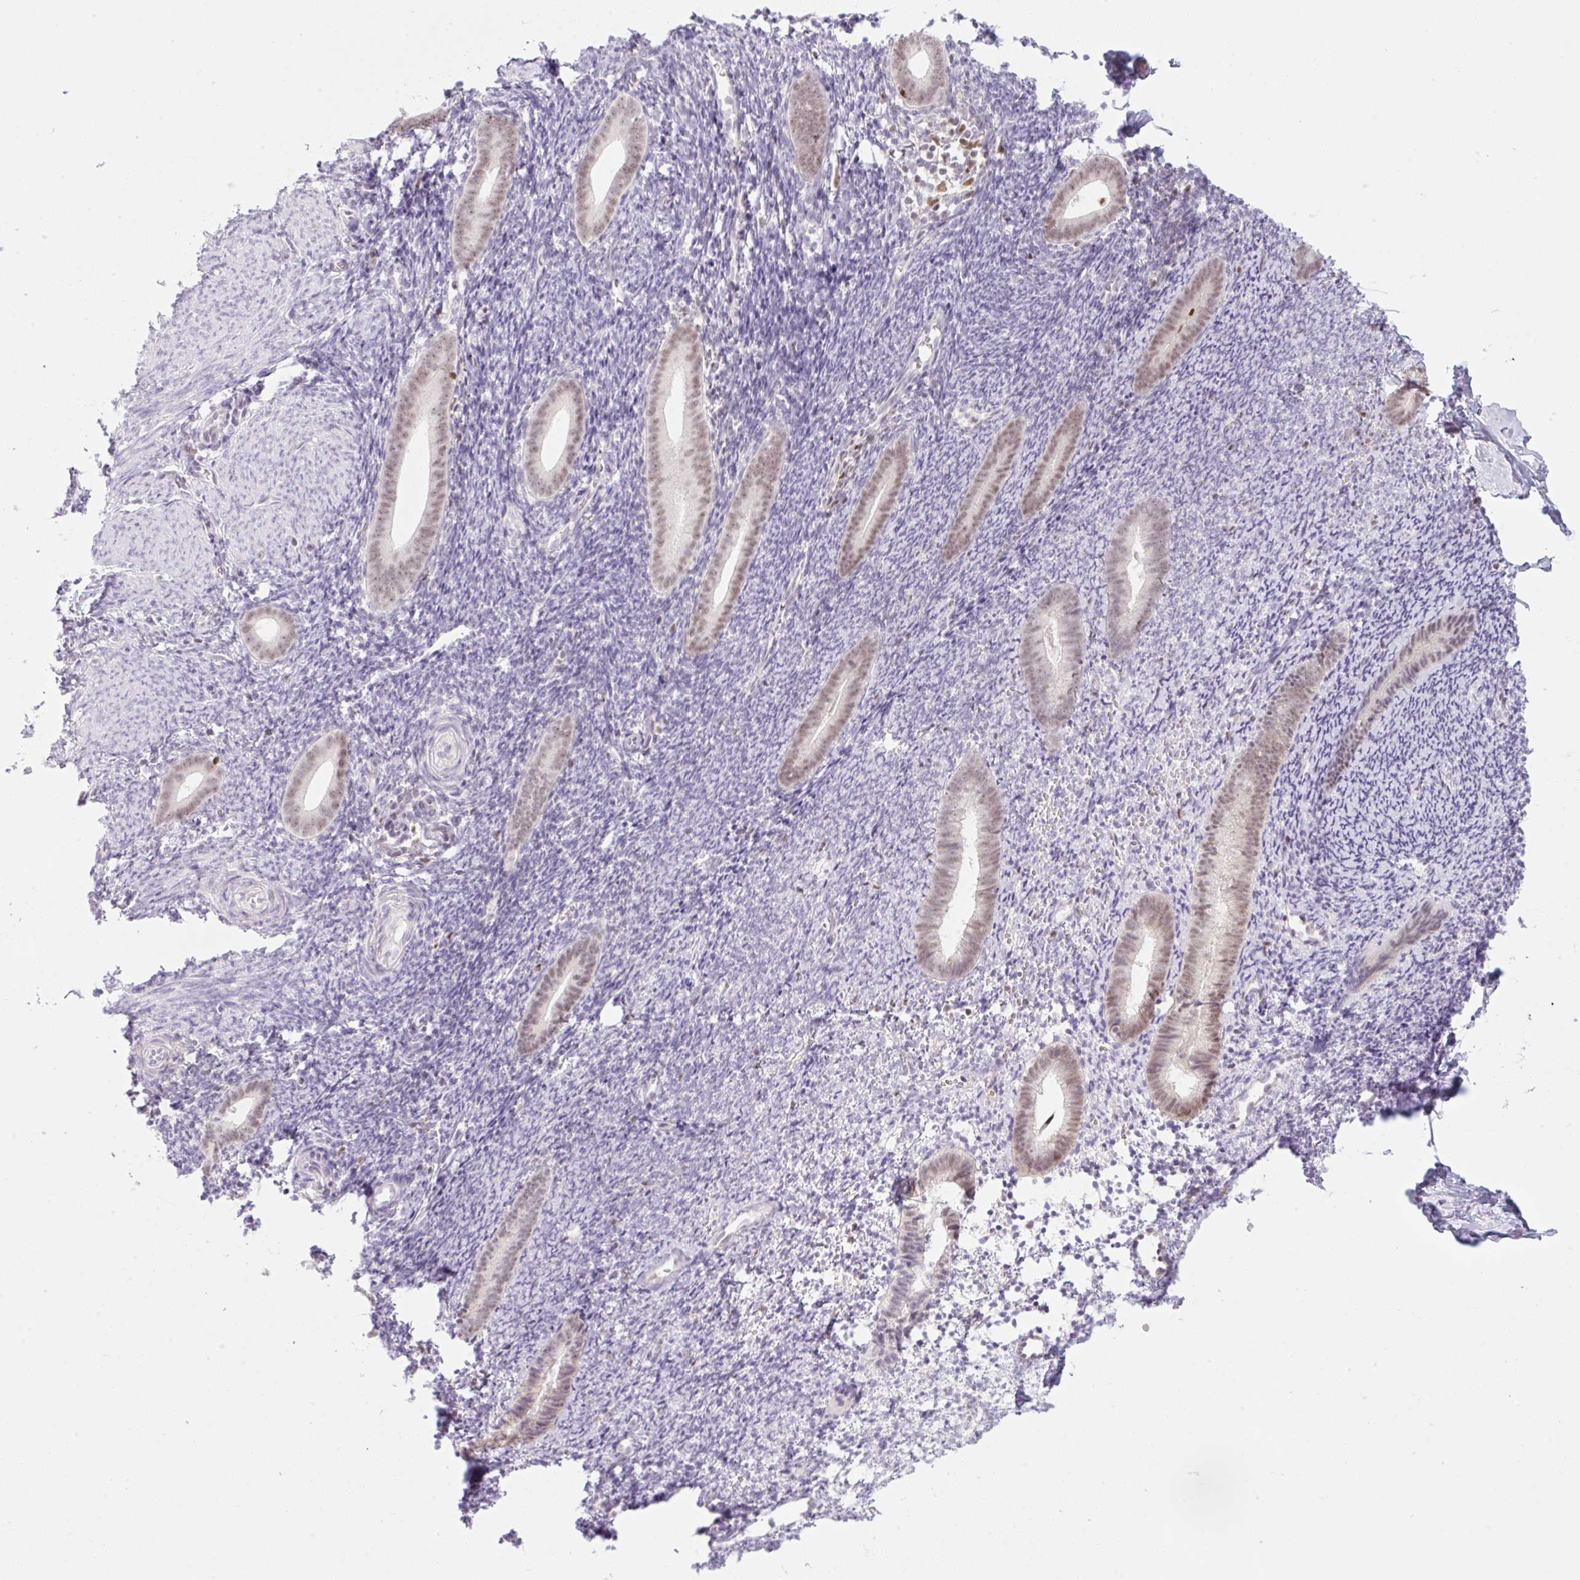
{"staining": {"intensity": "negative", "quantity": "none", "location": "none"}, "tissue": "endometrium", "cell_type": "Cells in endometrial stroma", "image_type": "normal", "snomed": [{"axis": "morphology", "description": "Normal tissue, NOS"}, {"axis": "topography", "description": "Endometrium"}], "caption": "Immunohistochemistry (IHC) of benign endometrium reveals no positivity in cells in endometrial stroma.", "gene": "TLE3", "patient": {"sex": "female", "age": 39}}